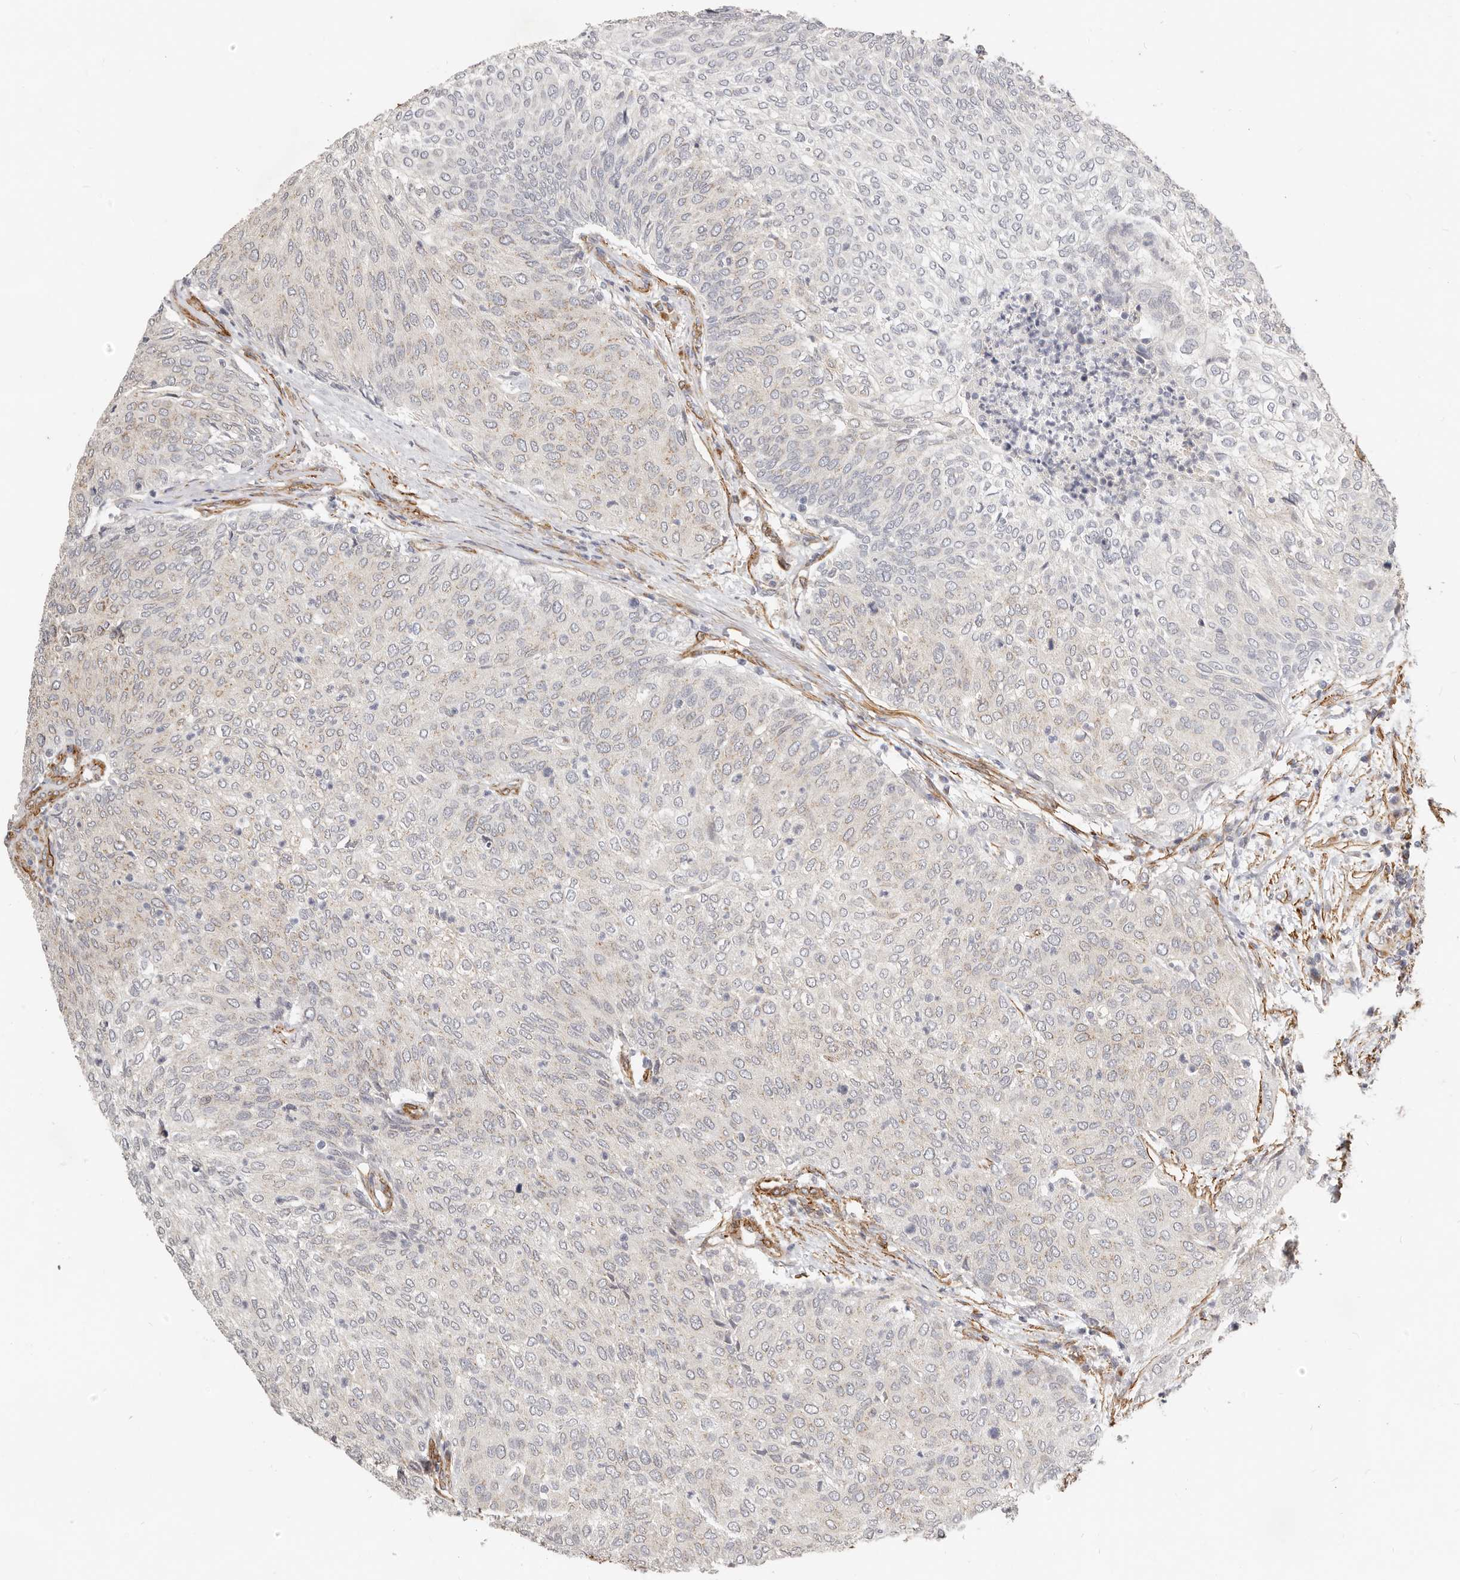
{"staining": {"intensity": "weak", "quantity": "<25%", "location": "cytoplasmic/membranous"}, "tissue": "urothelial cancer", "cell_type": "Tumor cells", "image_type": "cancer", "snomed": [{"axis": "morphology", "description": "Urothelial carcinoma, Low grade"}, {"axis": "topography", "description": "Urinary bladder"}], "caption": "A high-resolution micrograph shows IHC staining of urothelial cancer, which shows no significant expression in tumor cells.", "gene": "RABAC1", "patient": {"sex": "female", "age": 79}}